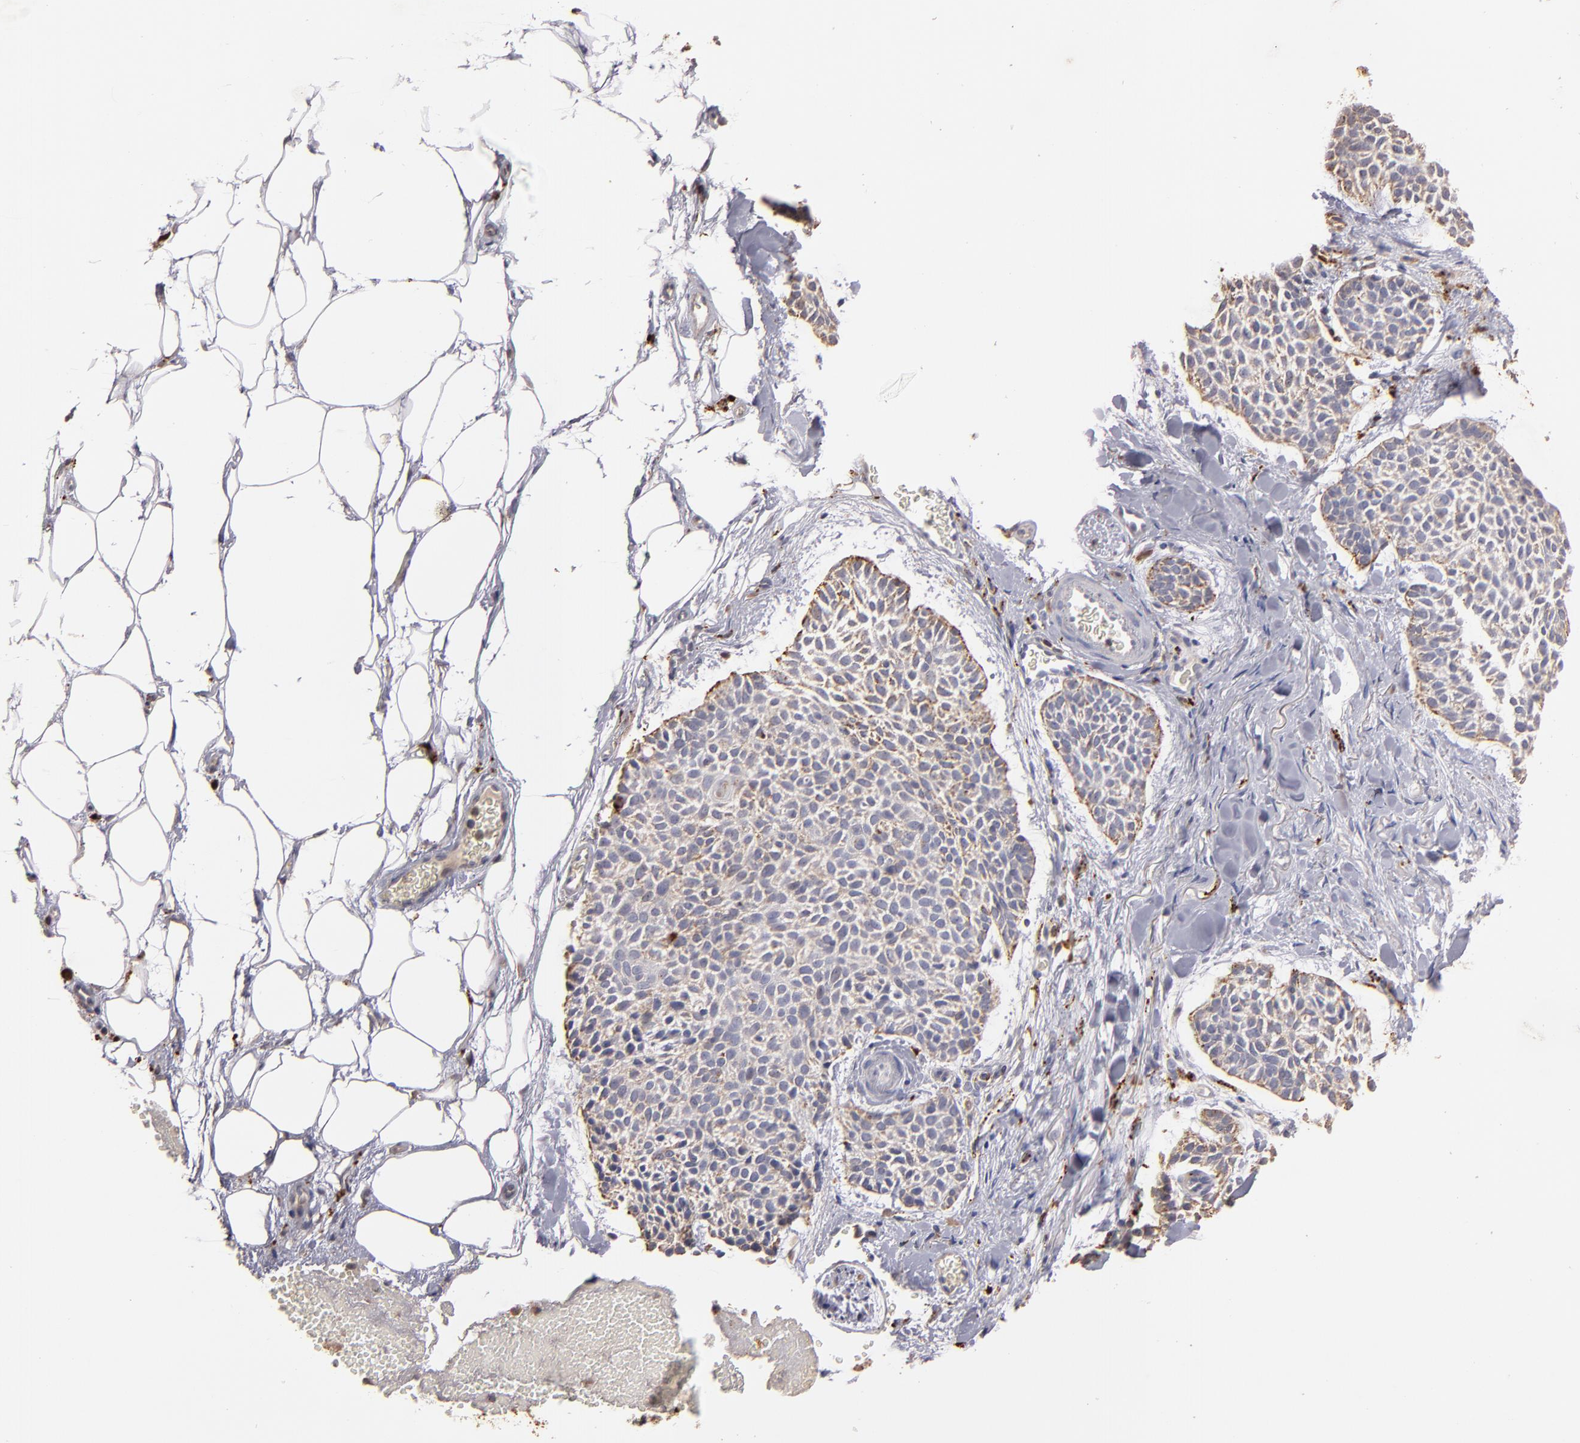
{"staining": {"intensity": "weak", "quantity": "<25%", "location": "cytoplasmic/membranous"}, "tissue": "skin cancer", "cell_type": "Tumor cells", "image_type": "cancer", "snomed": [{"axis": "morphology", "description": "Normal tissue, NOS"}, {"axis": "morphology", "description": "Basal cell carcinoma"}, {"axis": "topography", "description": "Skin"}], "caption": "This is an immunohistochemistry micrograph of human skin cancer (basal cell carcinoma). There is no positivity in tumor cells.", "gene": "TRAF1", "patient": {"sex": "female", "age": 70}}